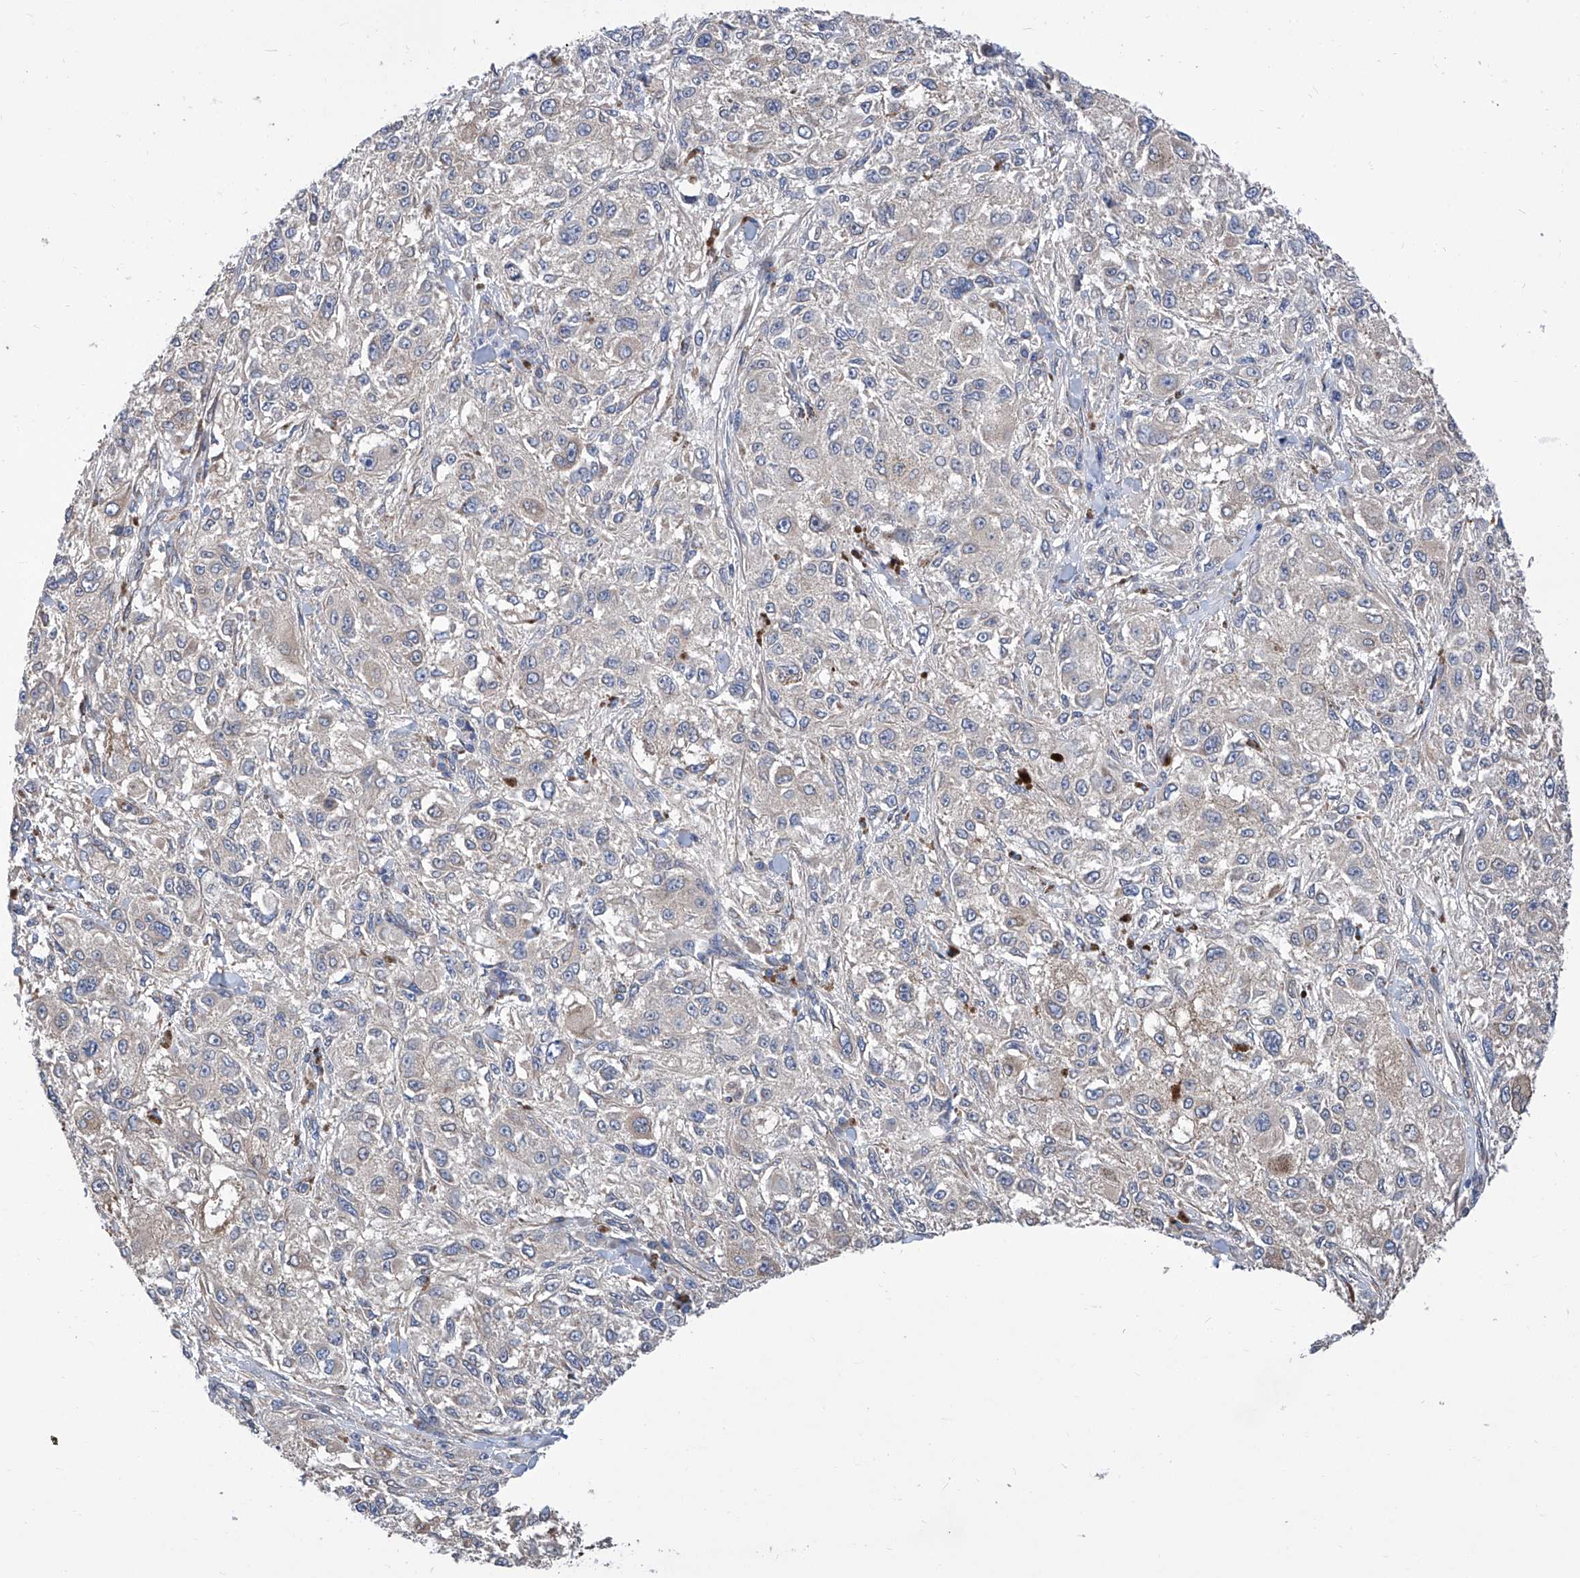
{"staining": {"intensity": "negative", "quantity": "none", "location": "none"}, "tissue": "melanoma", "cell_type": "Tumor cells", "image_type": "cancer", "snomed": [{"axis": "morphology", "description": "Necrosis, NOS"}, {"axis": "morphology", "description": "Malignant melanoma, NOS"}, {"axis": "topography", "description": "Skin"}], "caption": "IHC of melanoma displays no expression in tumor cells.", "gene": "SMS", "patient": {"sex": "female", "age": 87}}